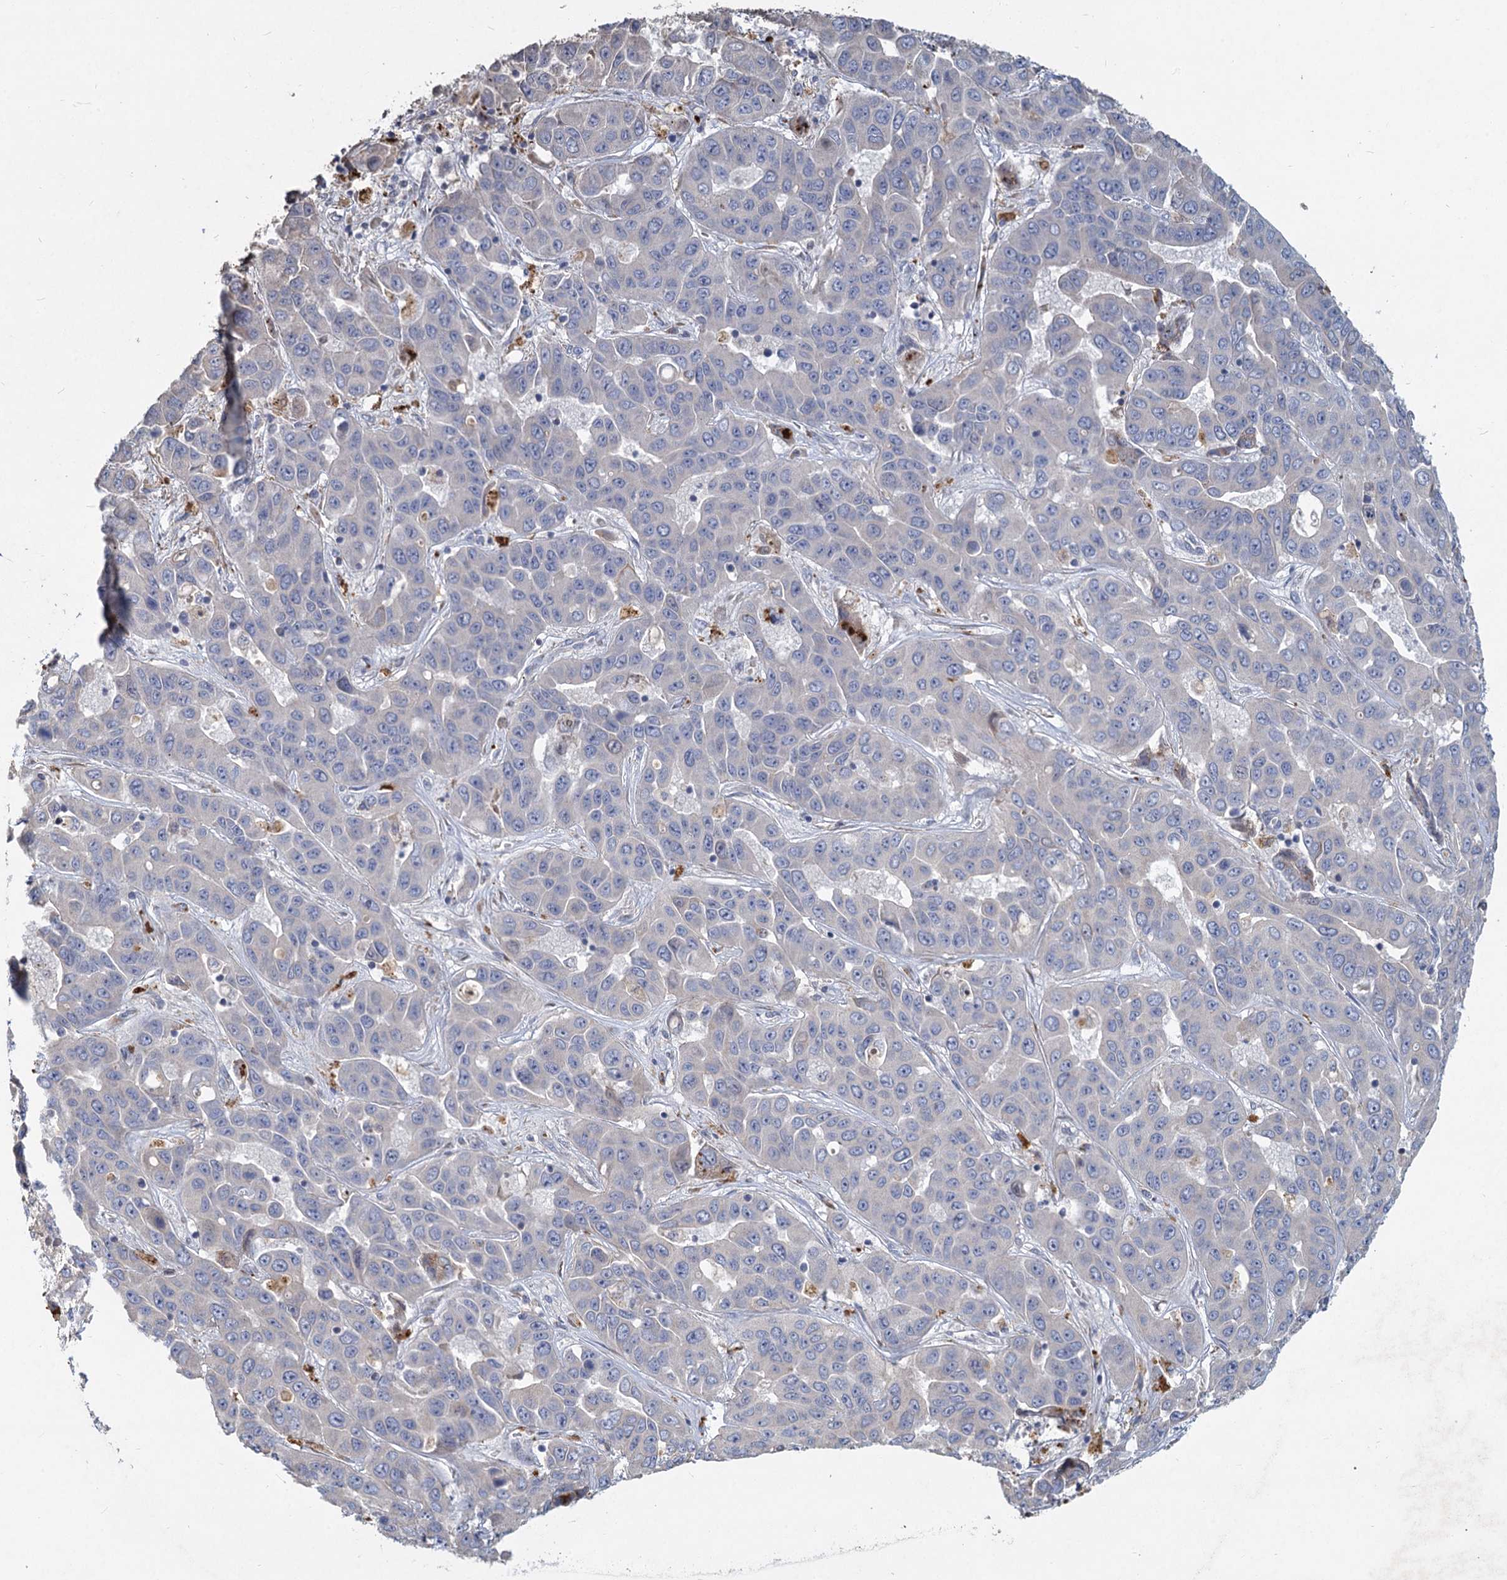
{"staining": {"intensity": "negative", "quantity": "none", "location": "none"}, "tissue": "liver cancer", "cell_type": "Tumor cells", "image_type": "cancer", "snomed": [{"axis": "morphology", "description": "Cholangiocarcinoma"}, {"axis": "topography", "description": "Liver"}], "caption": "The image reveals no staining of tumor cells in liver cancer.", "gene": "HES2", "patient": {"sex": "female", "age": 52}}